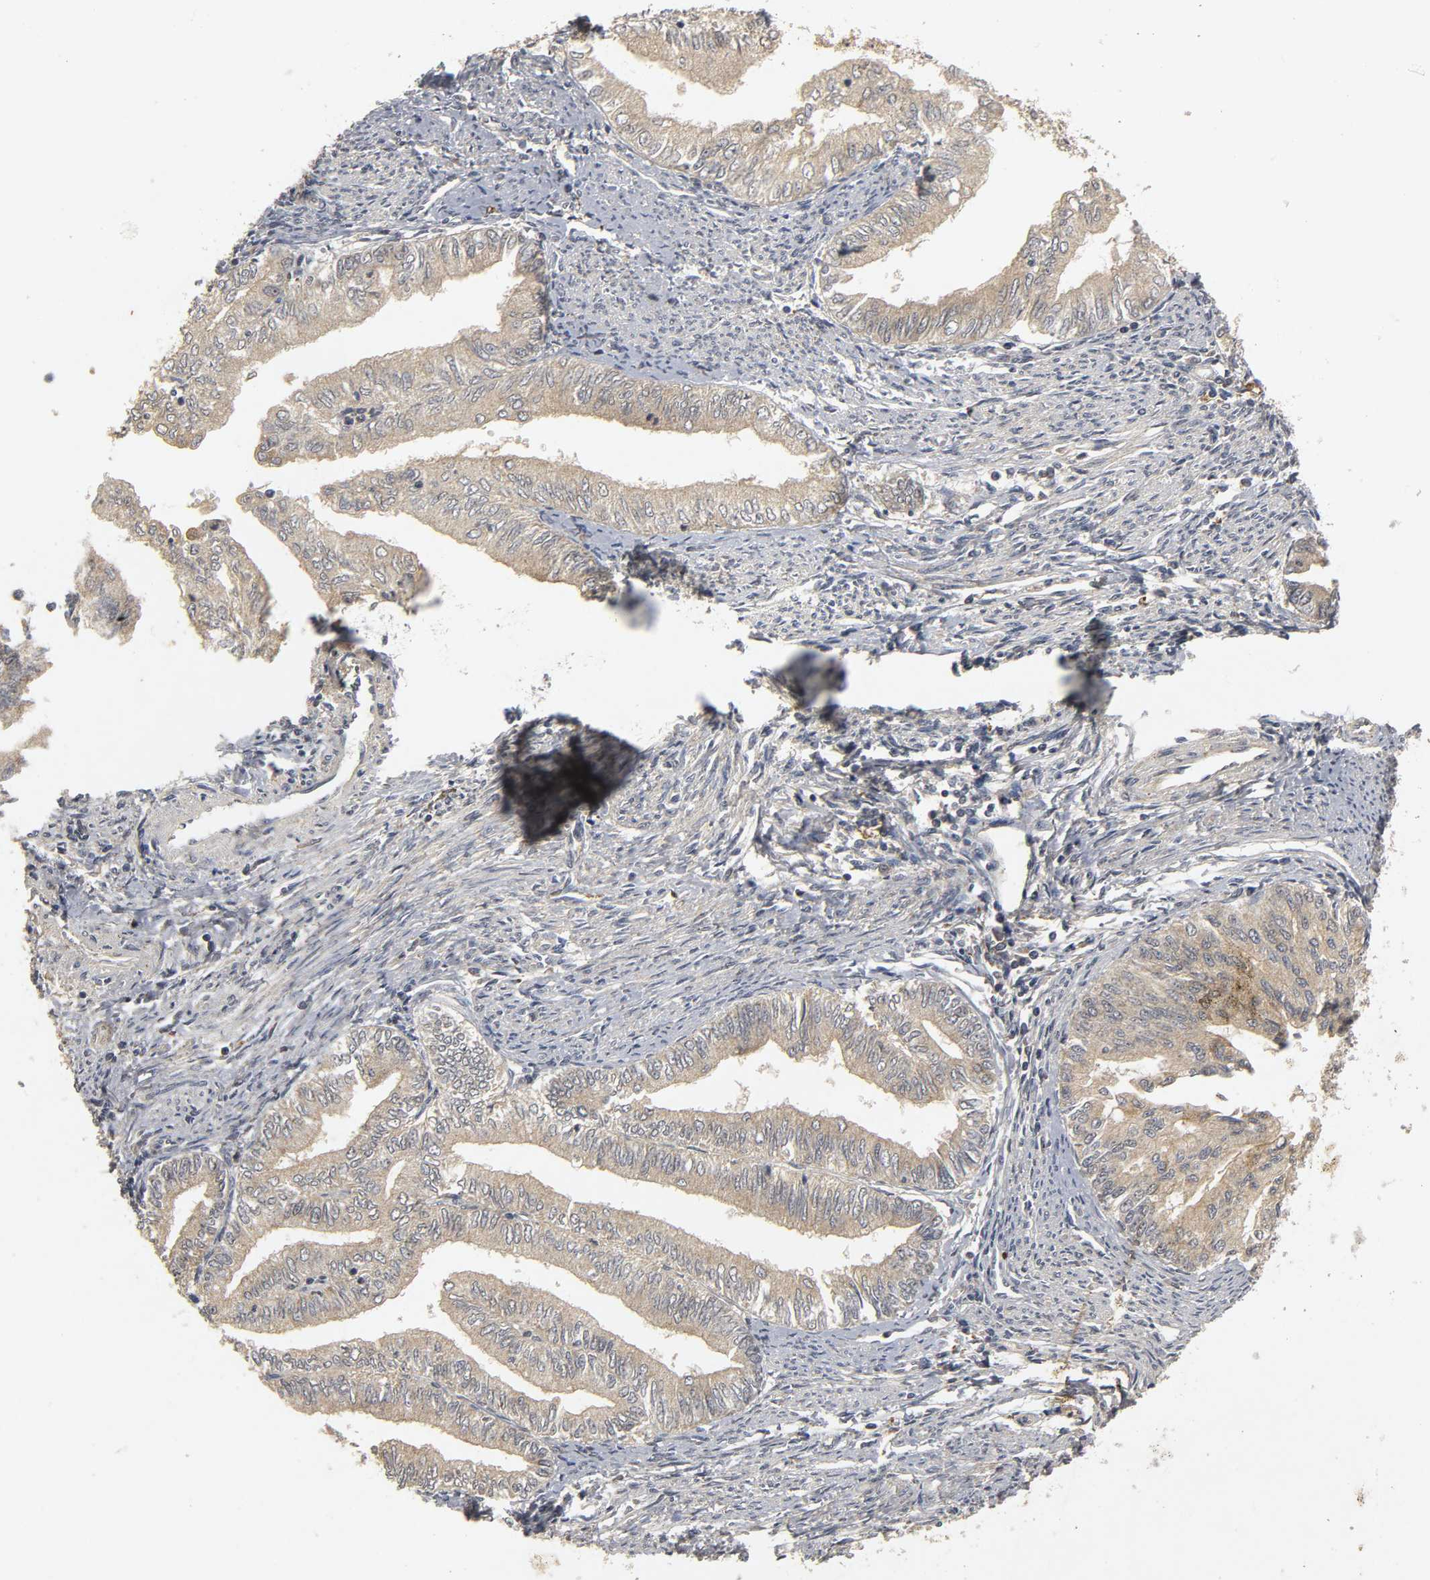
{"staining": {"intensity": "weak", "quantity": "25%-75%", "location": "cytoplasmic/membranous"}, "tissue": "endometrial cancer", "cell_type": "Tumor cells", "image_type": "cancer", "snomed": [{"axis": "morphology", "description": "Adenocarcinoma, NOS"}, {"axis": "topography", "description": "Endometrium"}], "caption": "DAB immunohistochemical staining of endometrial cancer displays weak cytoplasmic/membranous protein staining in approximately 25%-75% of tumor cells. (DAB (3,3'-diaminobenzidine) = brown stain, brightfield microscopy at high magnification).", "gene": "TRAF6", "patient": {"sex": "female", "age": 66}}